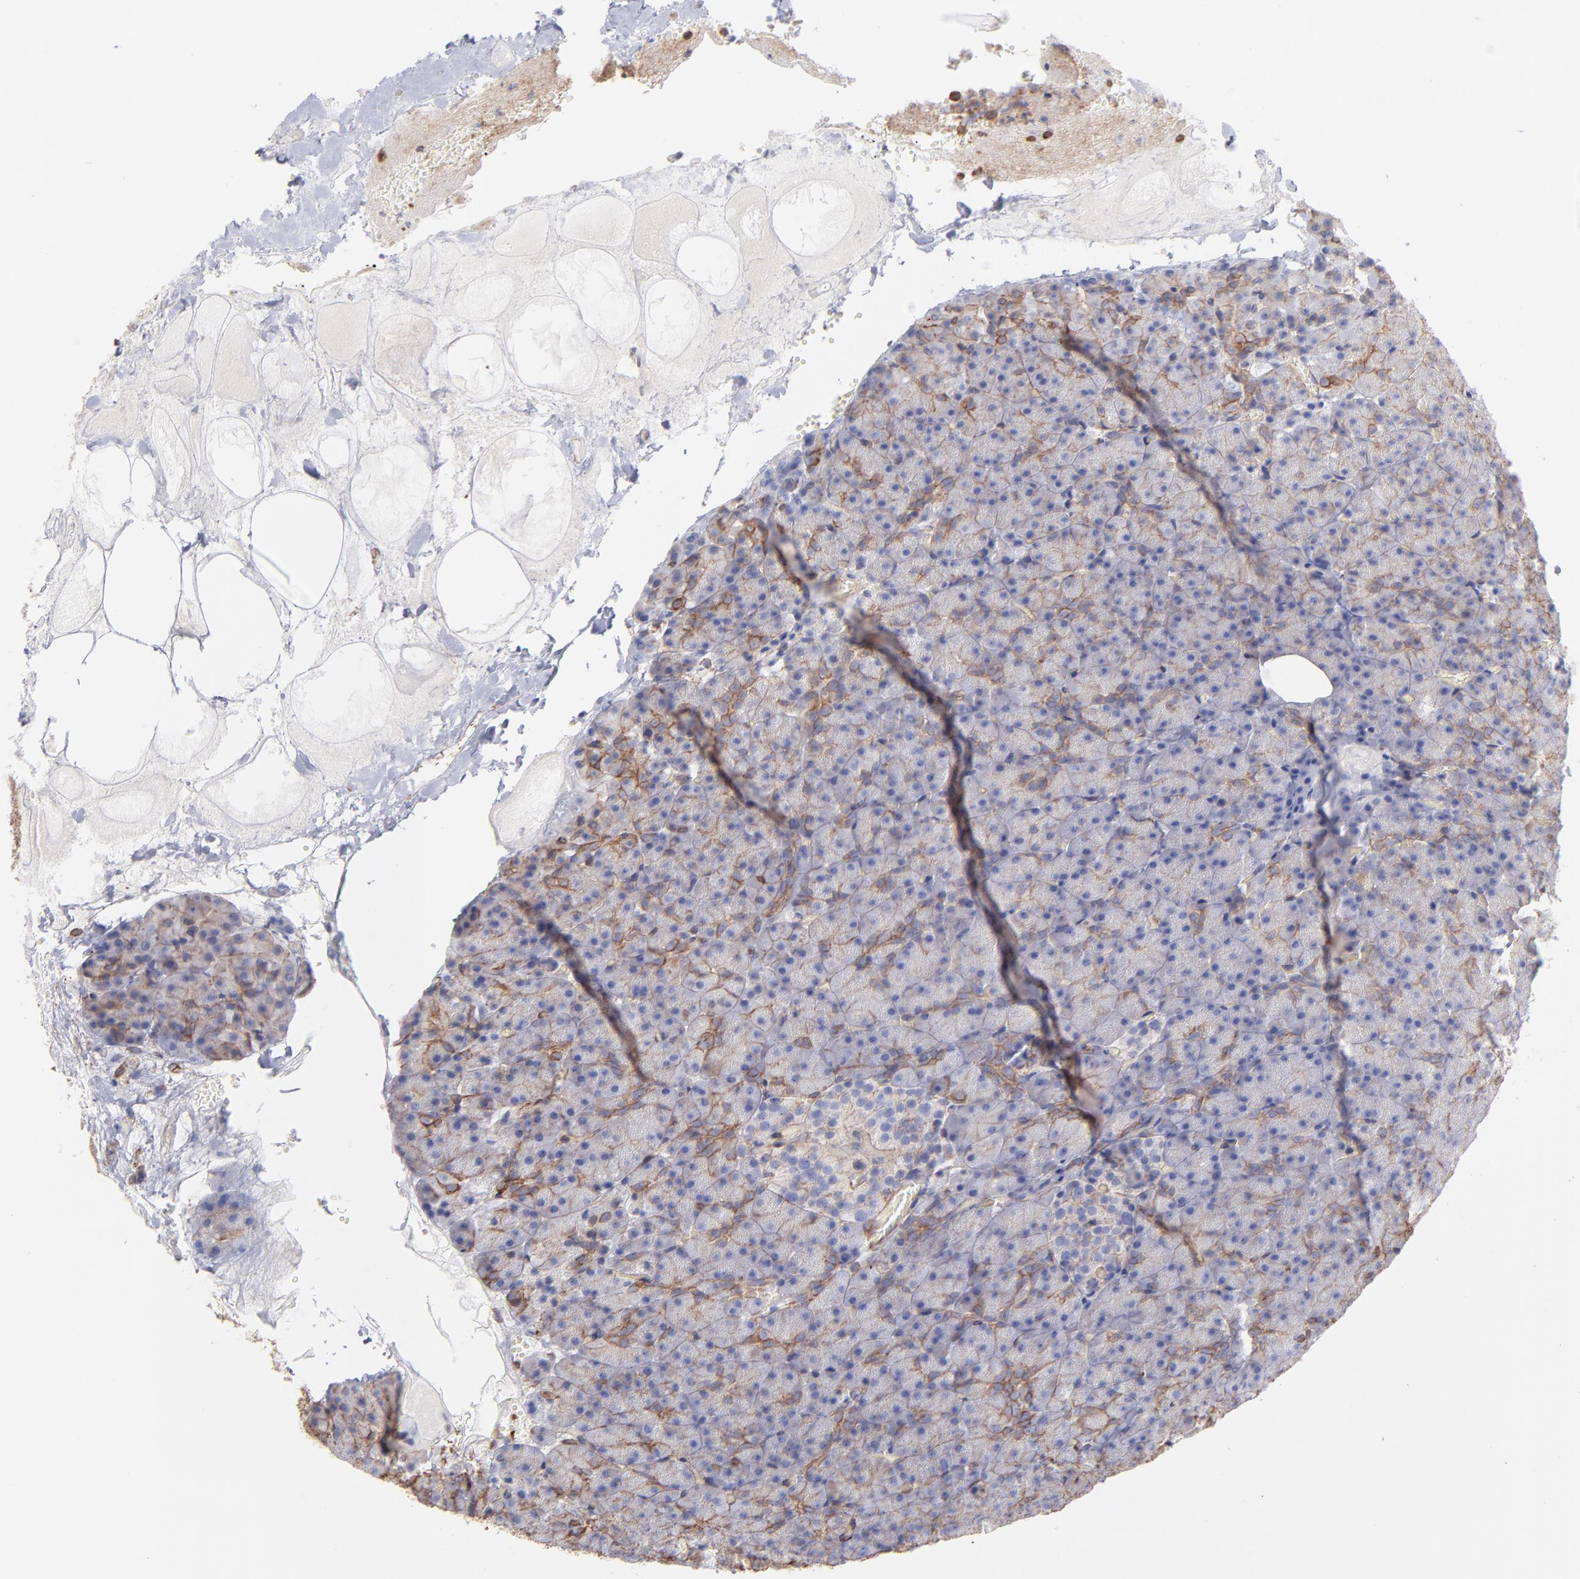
{"staining": {"intensity": "moderate", "quantity": ">75%", "location": "cytoplasmic/membranous"}, "tissue": "carcinoid", "cell_type": "Tumor cells", "image_type": "cancer", "snomed": [{"axis": "morphology", "description": "Normal tissue, NOS"}, {"axis": "morphology", "description": "Carcinoid, malignant, NOS"}, {"axis": "topography", "description": "Pancreas"}], "caption": "Moderate cytoplasmic/membranous protein staining is identified in about >75% of tumor cells in carcinoid.", "gene": "PLEC", "patient": {"sex": "female", "age": 35}}